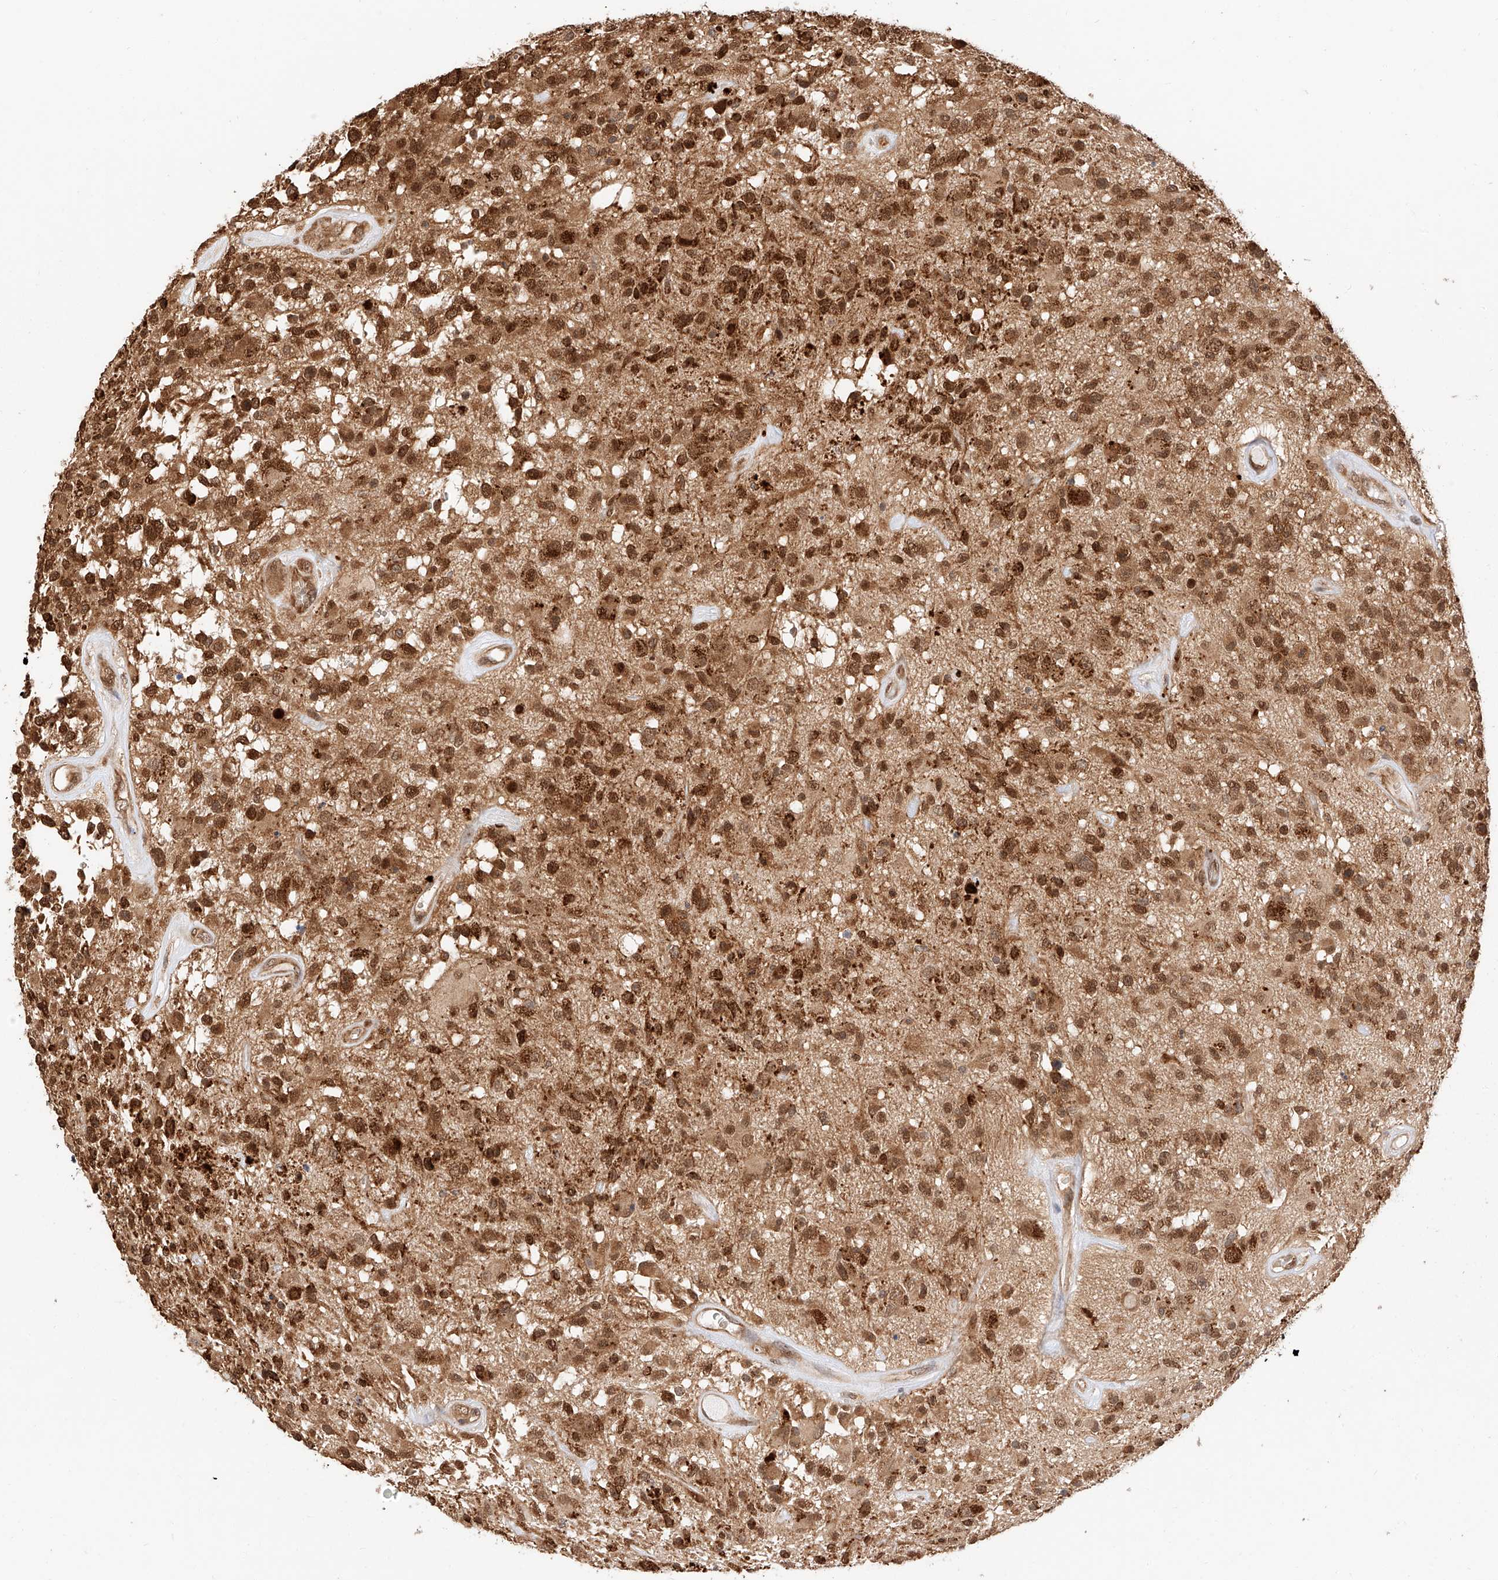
{"staining": {"intensity": "strong", "quantity": ">75%", "location": "cytoplasmic/membranous,nuclear"}, "tissue": "glioma", "cell_type": "Tumor cells", "image_type": "cancer", "snomed": [{"axis": "morphology", "description": "Glioma, malignant, High grade"}, {"axis": "morphology", "description": "Glioblastoma, NOS"}, {"axis": "topography", "description": "Brain"}], "caption": "This image exhibits immunohistochemistry staining of malignant glioma (high-grade), with high strong cytoplasmic/membranous and nuclear positivity in approximately >75% of tumor cells.", "gene": "EIF4H", "patient": {"sex": "male", "age": 60}}